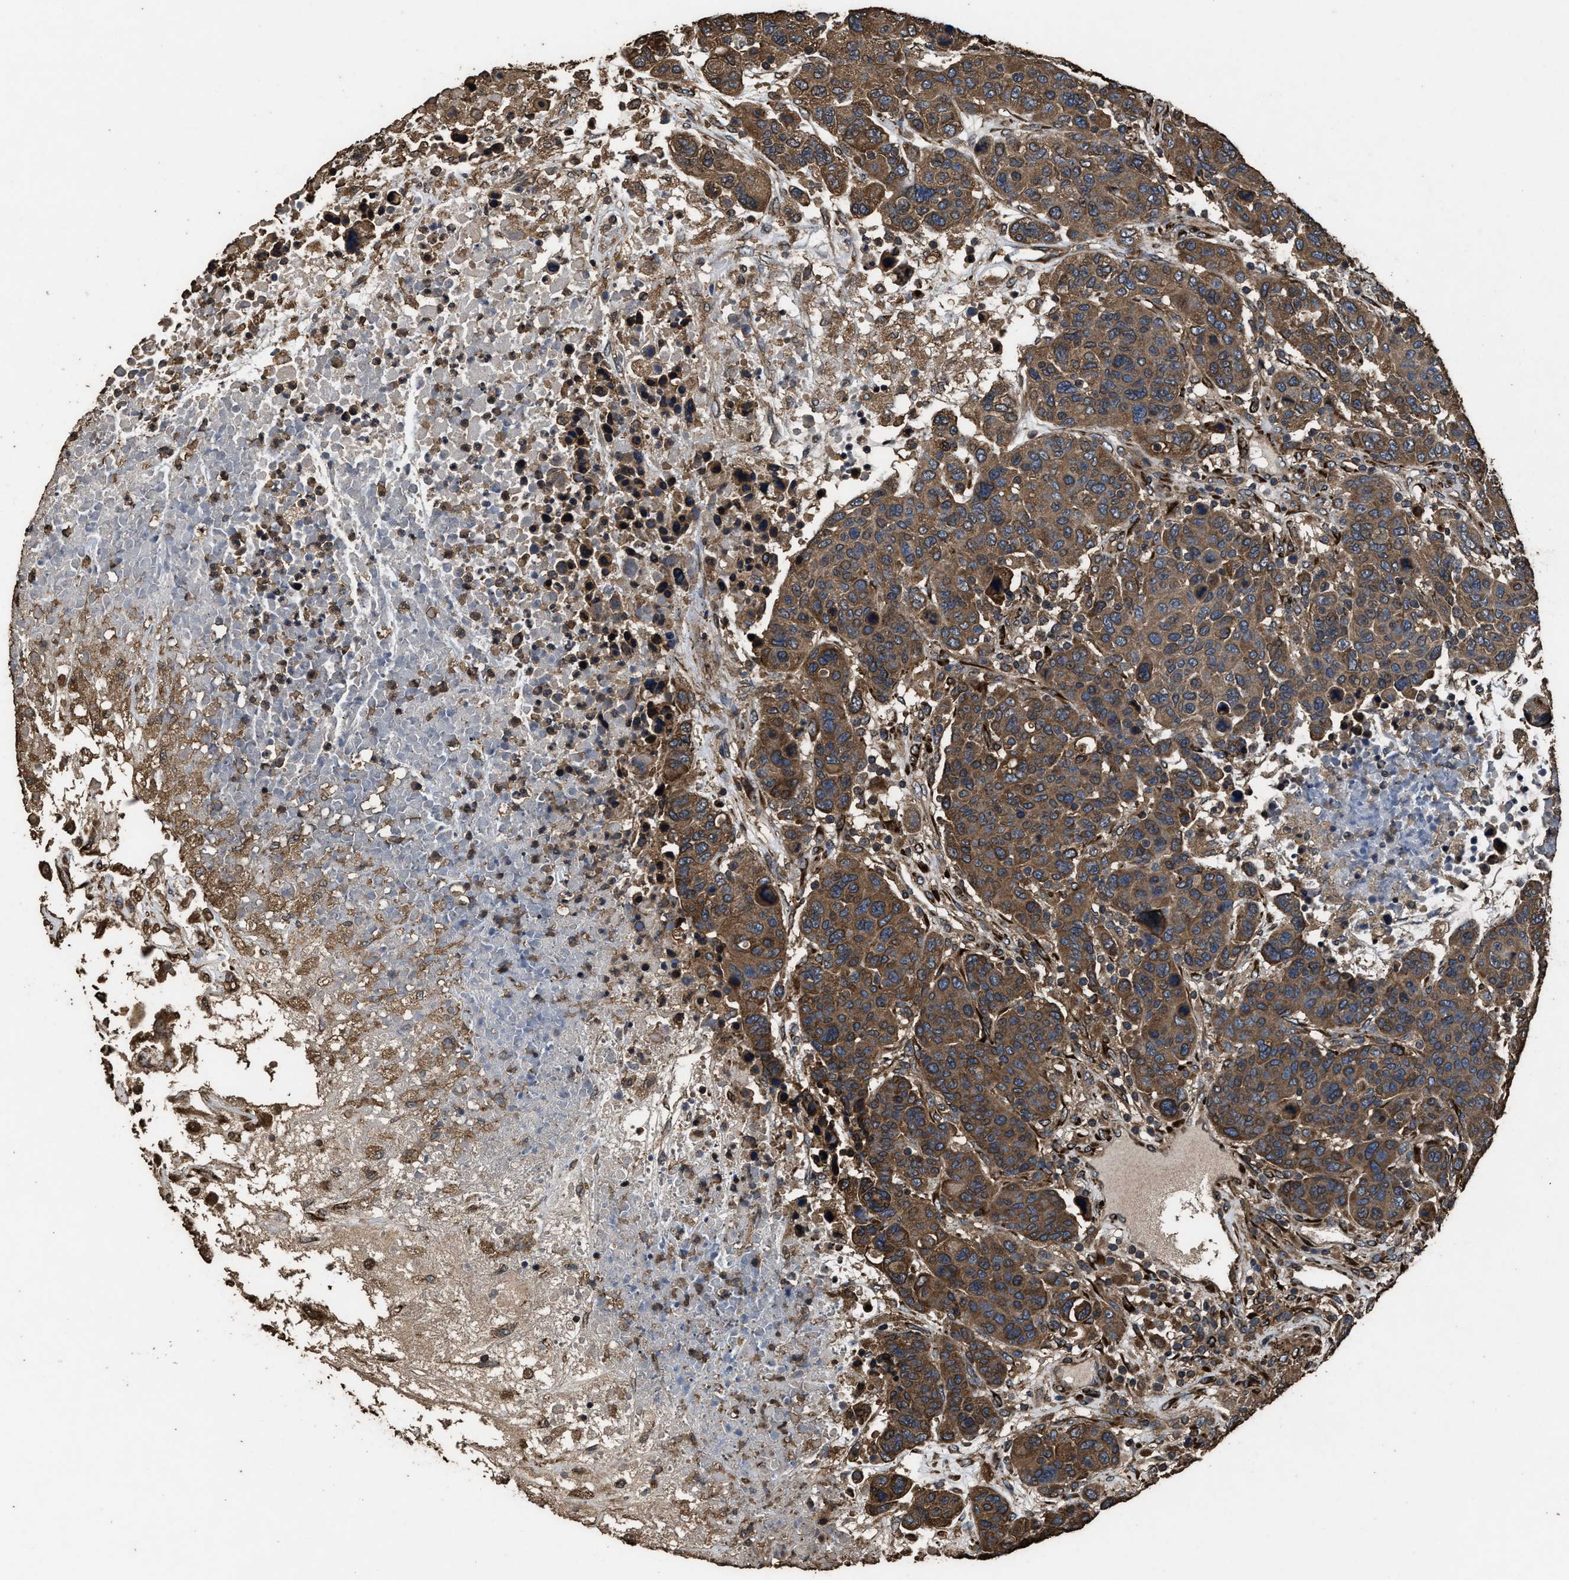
{"staining": {"intensity": "strong", "quantity": ">75%", "location": "cytoplasmic/membranous"}, "tissue": "breast cancer", "cell_type": "Tumor cells", "image_type": "cancer", "snomed": [{"axis": "morphology", "description": "Duct carcinoma"}, {"axis": "topography", "description": "Breast"}], "caption": "The histopathology image demonstrates immunohistochemical staining of invasive ductal carcinoma (breast). There is strong cytoplasmic/membranous positivity is seen in about >75% of tumor cells. The staining was performed using DAB, with brown indicating positive protein expression. Nuclei are stained blue with hematoxylin.", "gene": "ZMYND19", "patient": {"sex": "female", "age": 37}}